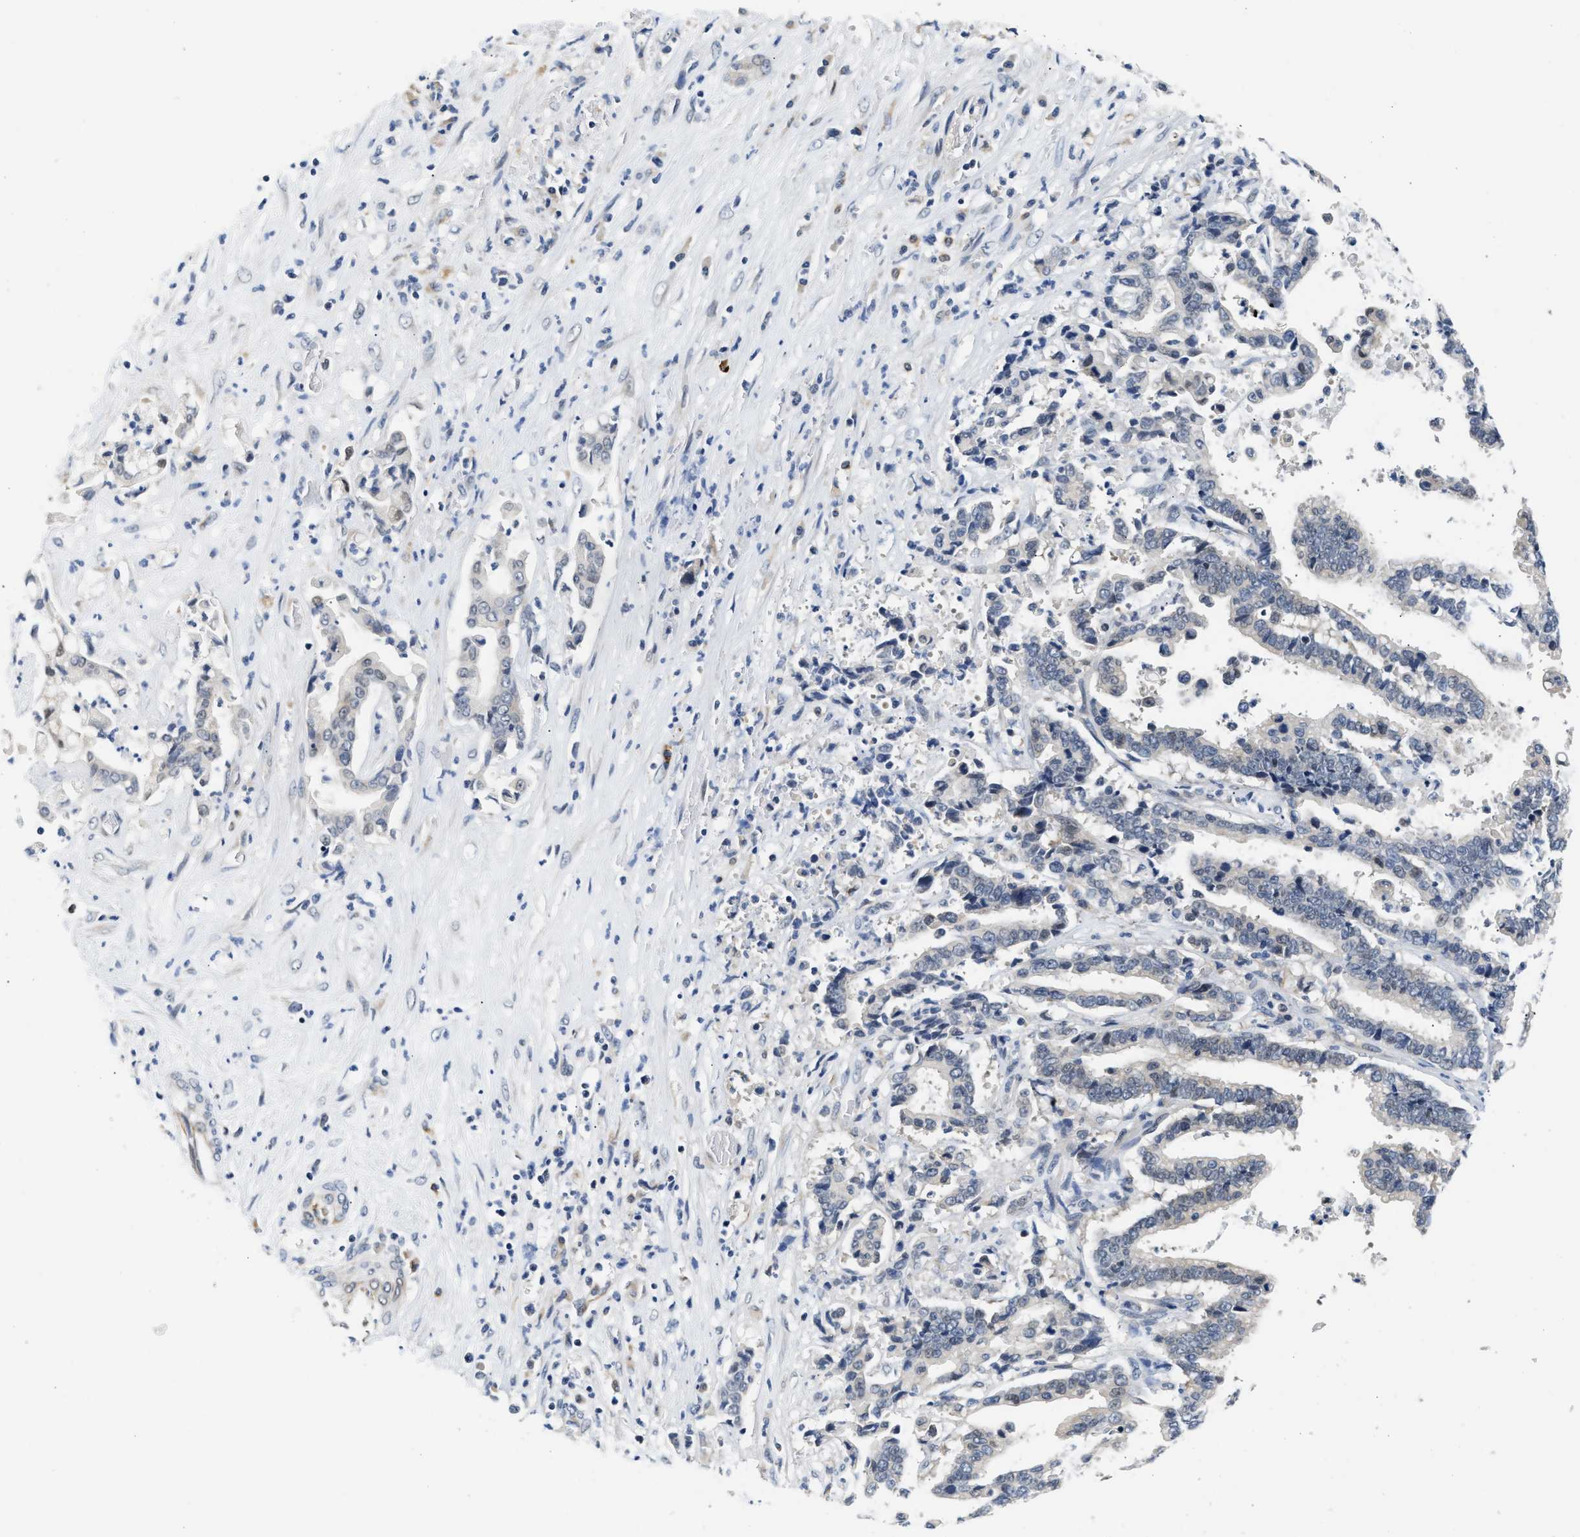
{"staining": {"intensity": "negative", "quantity": "none", "location": "none"}, "tissue": "liver cancer", "cell_type": "Tumor cells", "image_type": "cancer", "snomed": [{"axis": "morphology", "description": "Cholangiocarcinoma"}, {"axis": "topography", "description": "Liver"}], "caption": "Immunohistochemical staining of human cholangiocarcinoma (liver) displays no significant expression in tumor cells.", "gene": "PPM1H", "patient": {"sex": "male", "age": 57}}